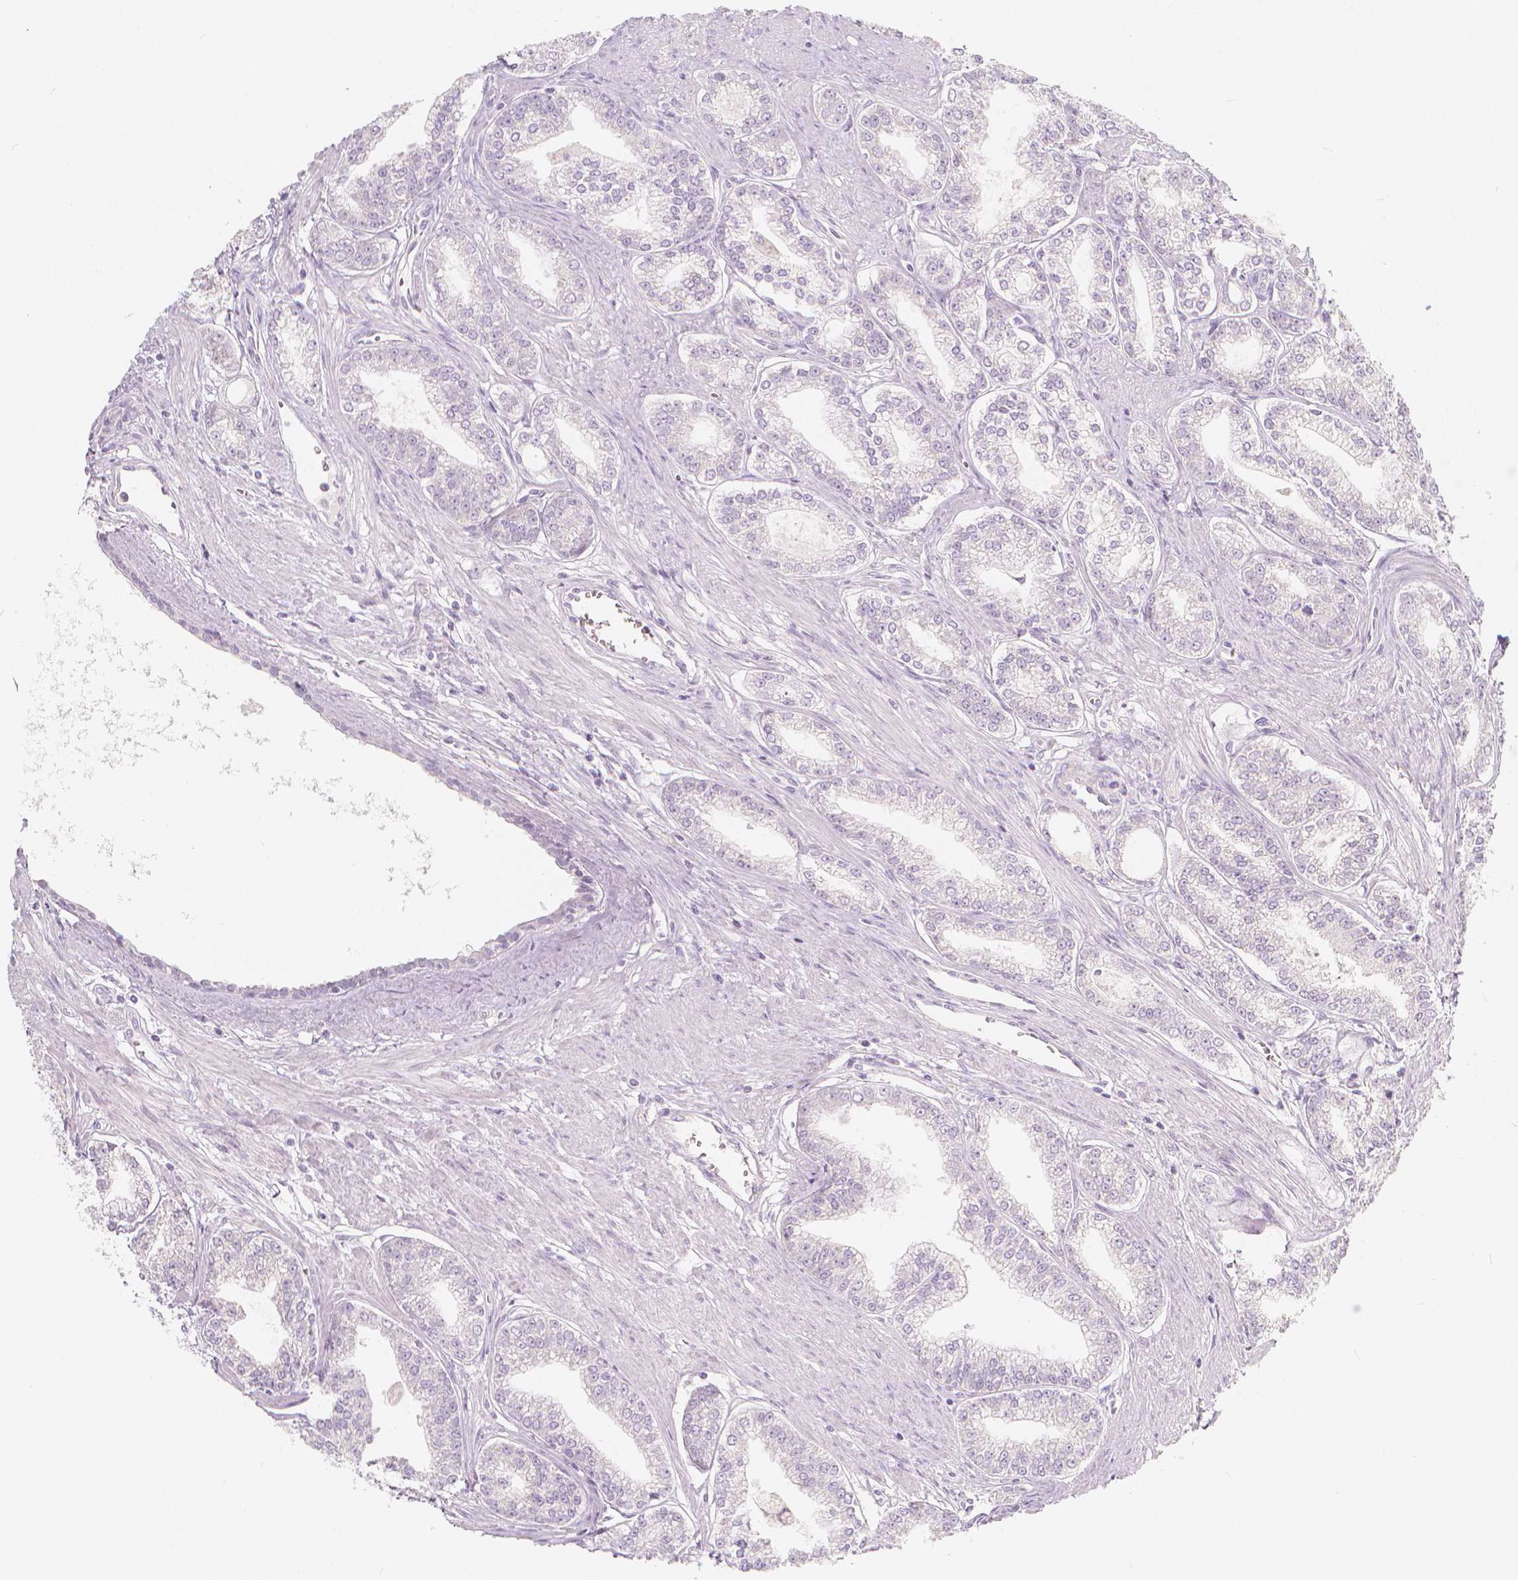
{"staining": {"intensity": "negative", "quantity": "none", "location": "none"}, "tissue": "prostate cancer", "cell_type": "Tumor cells", "image_type": "cancer", "snomed": [{"axis": "morphology", "description": "Adenocarcinoma, NOS"}, {"axis": "topography", "description": "Prostate"}], "caption": "Tumor cells are negative for brown protein staining in prostate adenocarcinoma.", "gene": "RBFOX1", "patient": {"sex": "male", "age": 71}}